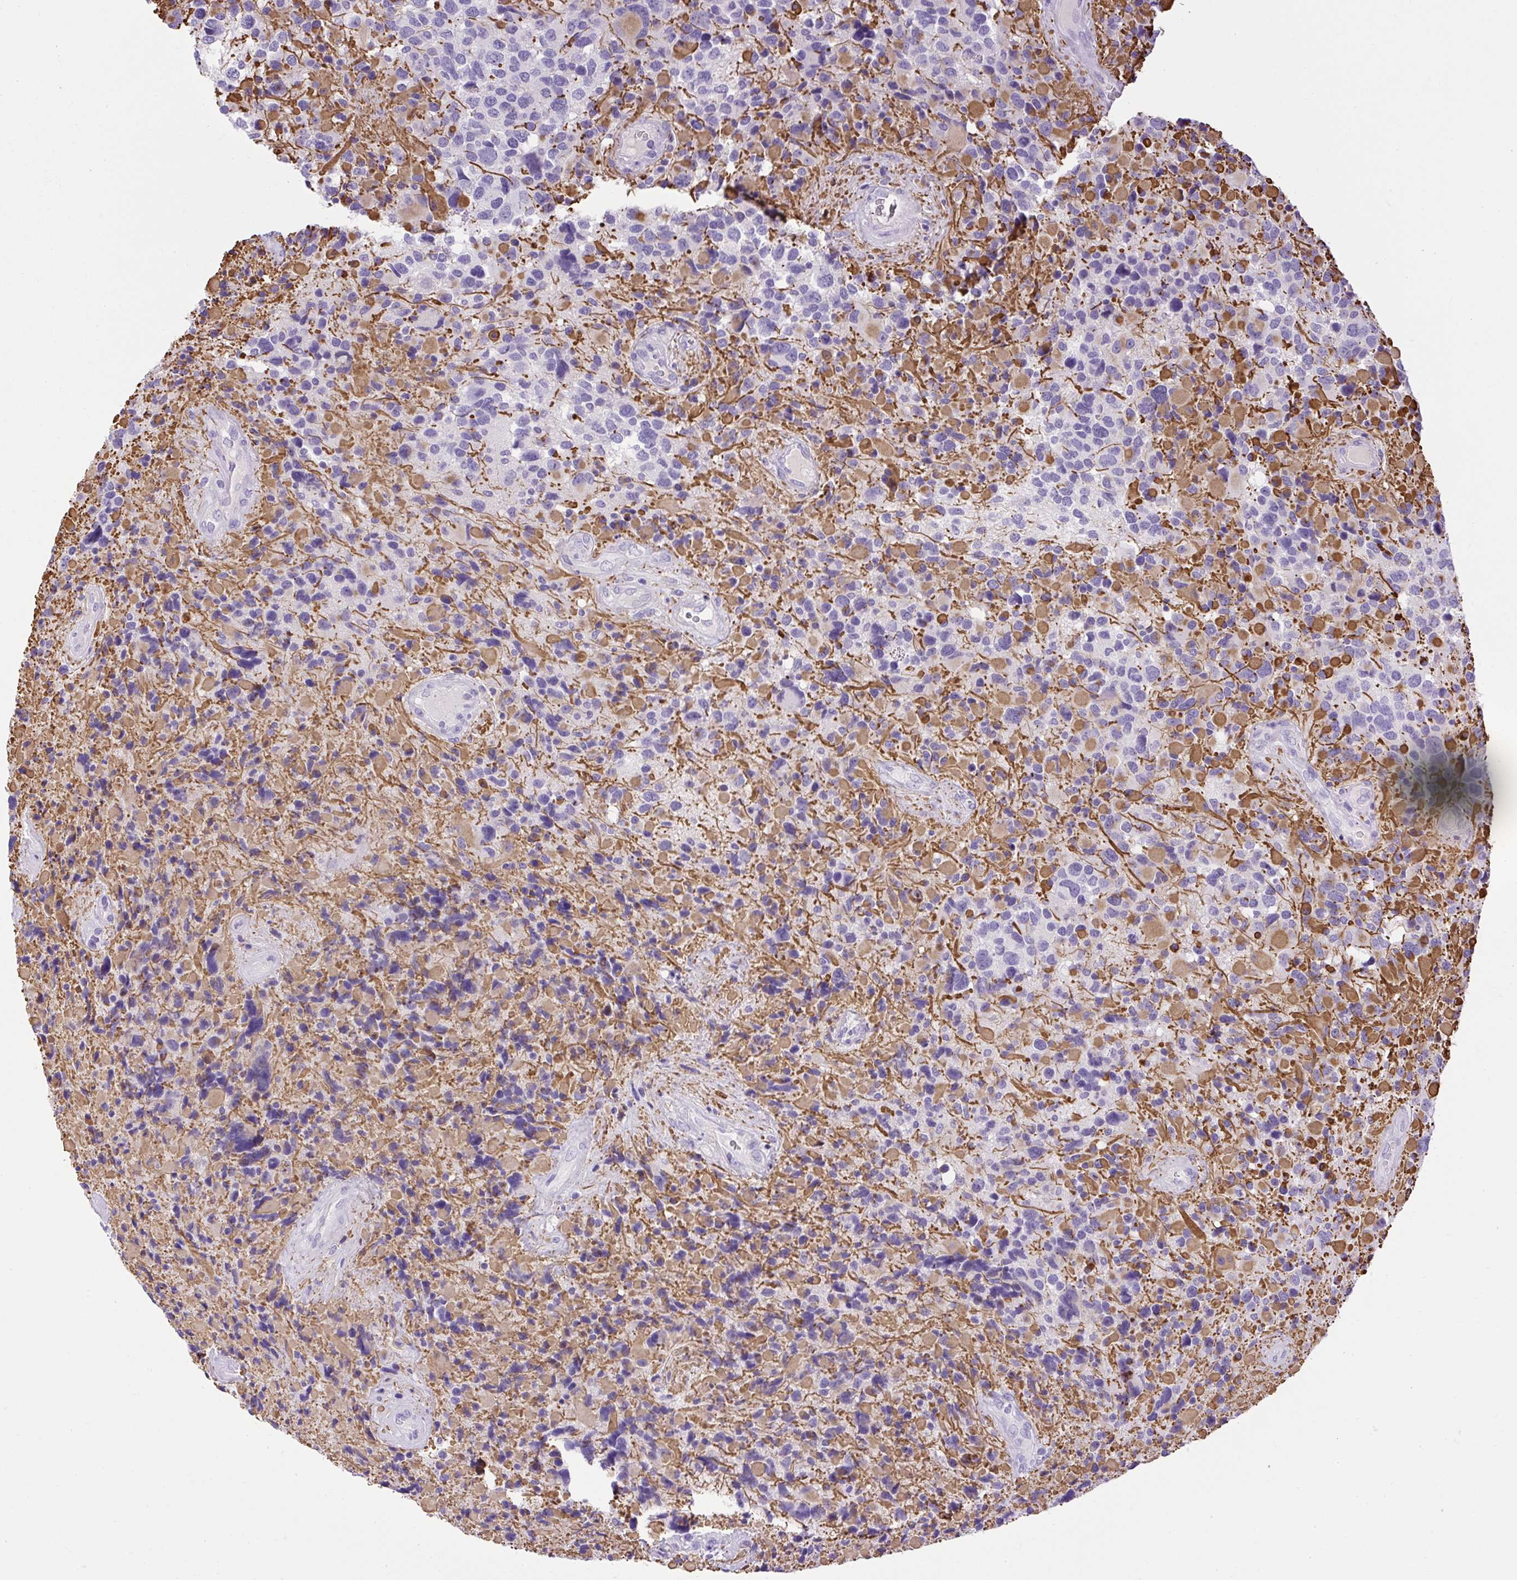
{"staining": {"intensity": "moderate", "quantity": "<25%", "location": "cytoplasmic/membranous"}, "tissue": "glioma", "cell_type": "Tumor cells", "image_type": "cancer", "snomed": [{"axis": "morphology", "description": "Glioma, malignant, High grade"}, {"axis": "topography", "description": "Brain"}], "caption": "Moderate cytoplasmic/membranous expression is appreciated in about <25% of tumor cells in glioma.", "gene": "VWA7", "patient": {"sex": "female", "age": 40}}